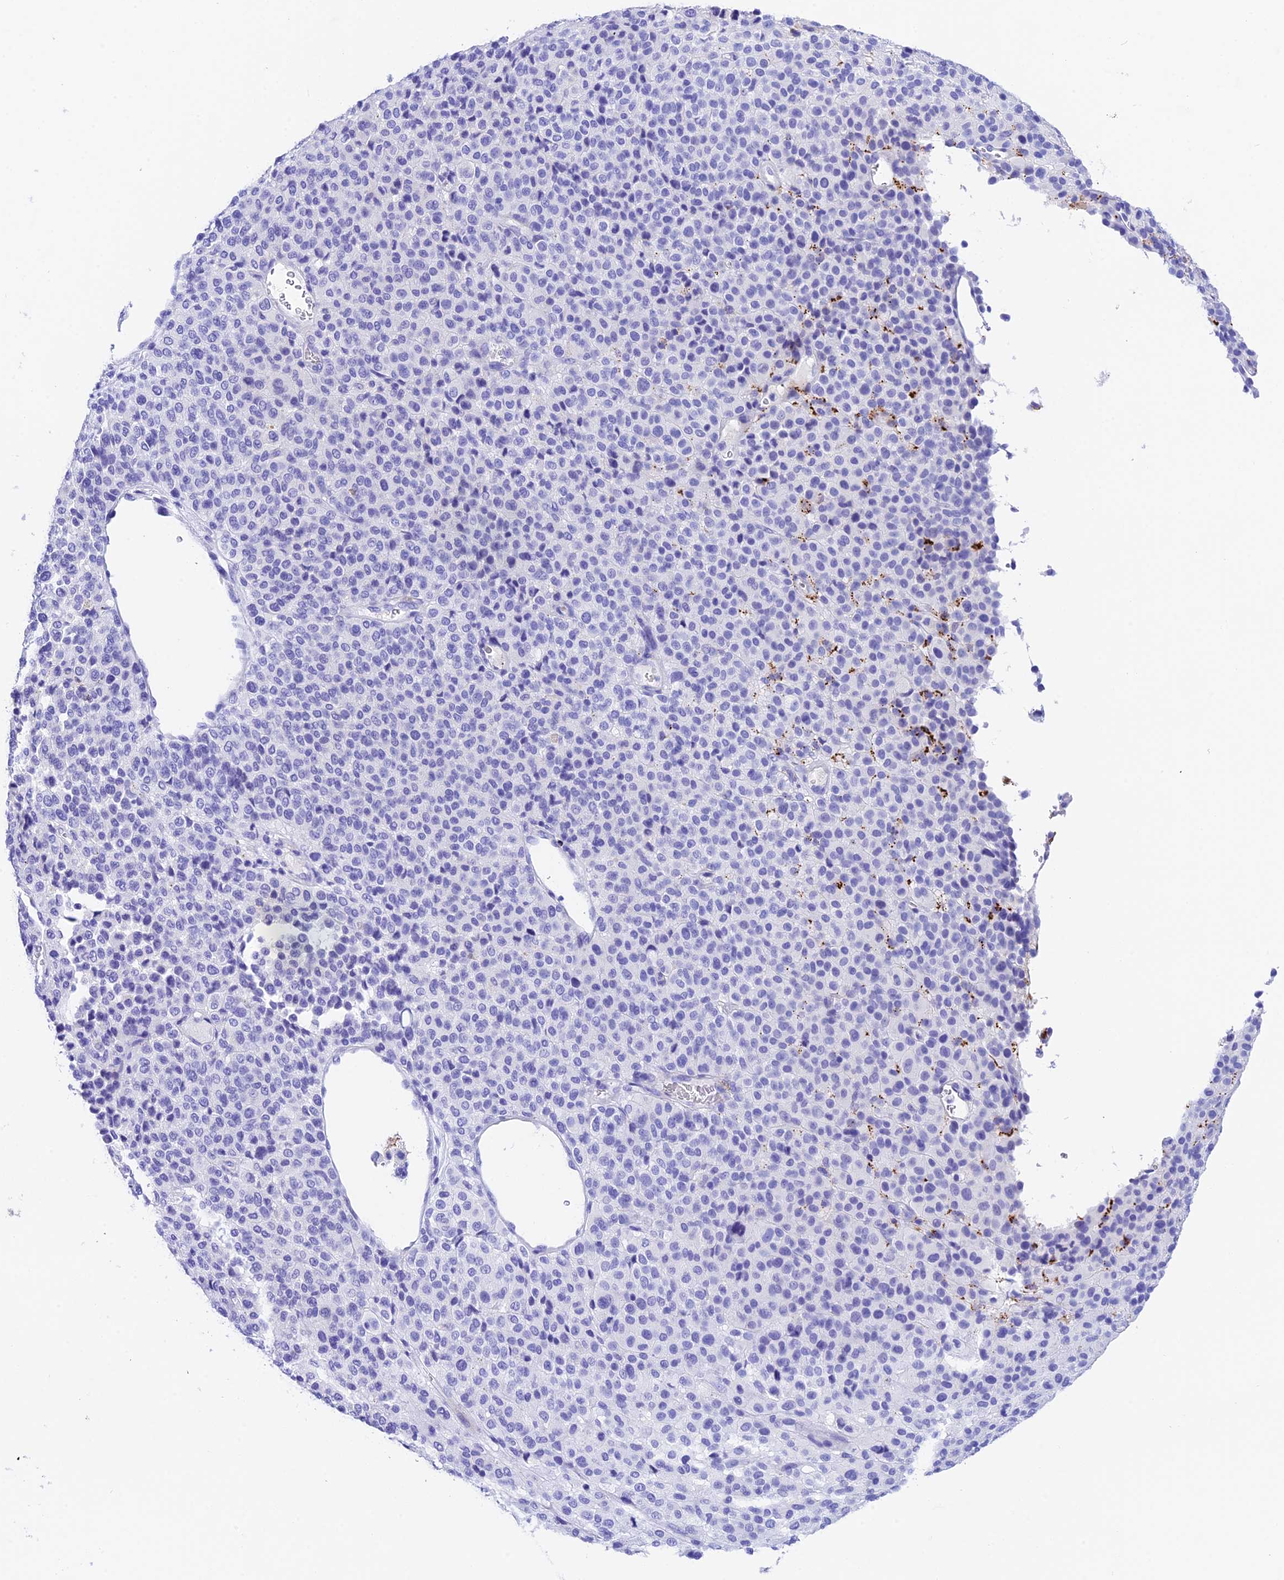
{"staining": {"intensity": "negative", "quantity": "none", "location": "none"}, "tissue": "melanoma", "cell_type": "Tumor cells", "image_type": "cancer", "snomed": [{"axis": "morphology", "description": "Malignant melanoma, Metastatic site"}, {"axis": "topography", "description": "Pancreas"}], "caption": "Immunohistochemistry image of human malignant melanoma (metastatic site) stained for a protein (brown), which exhibits no positivity in tumor cells.", "gene": "PSG11", "patient": {"sex": "female", "age": 30}}